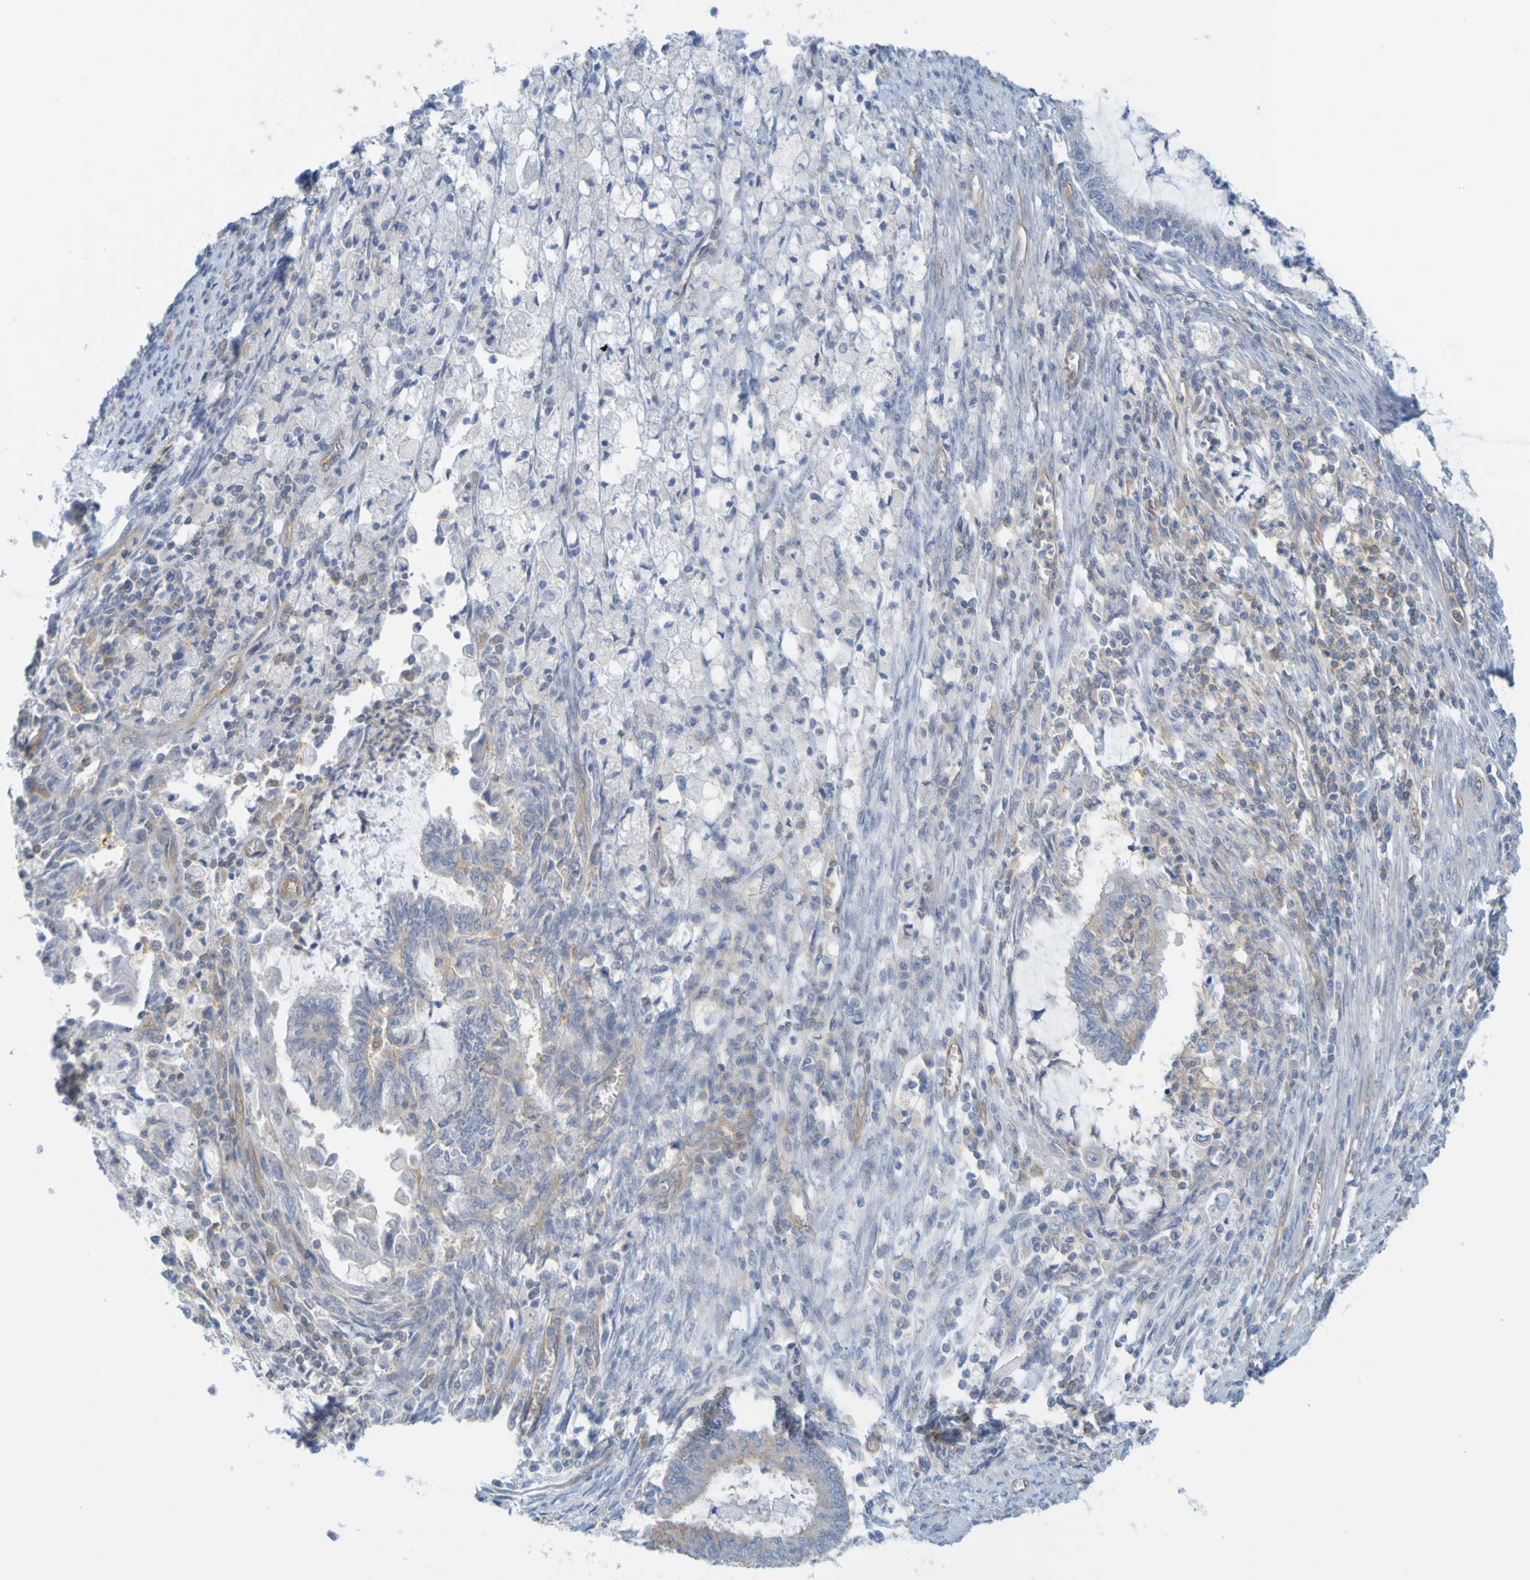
{"staining": {"intensity": "negative", "quantity": "none", "location": "none"}, "tissue": "cervical cancer", "cell_type": "Tumor cells", "image_type": "cancer", "snomed": [{"axis": "morphology", "description": "Normal tissue, NOS"}, {"axis": "morphology", "description": "Adenocarcinoma, NOS"}, {"axis": "topography", "description": "Cervix"}, {"axis": "topography", "description": "Endometrium"}], "caption": "Immunohistochemical staining of human cervical cancer (adenocarcinoma) shows no significant staining in tumor cells.", "gene": "APPL1", "patient": {"sex": "female", "age": 86}}